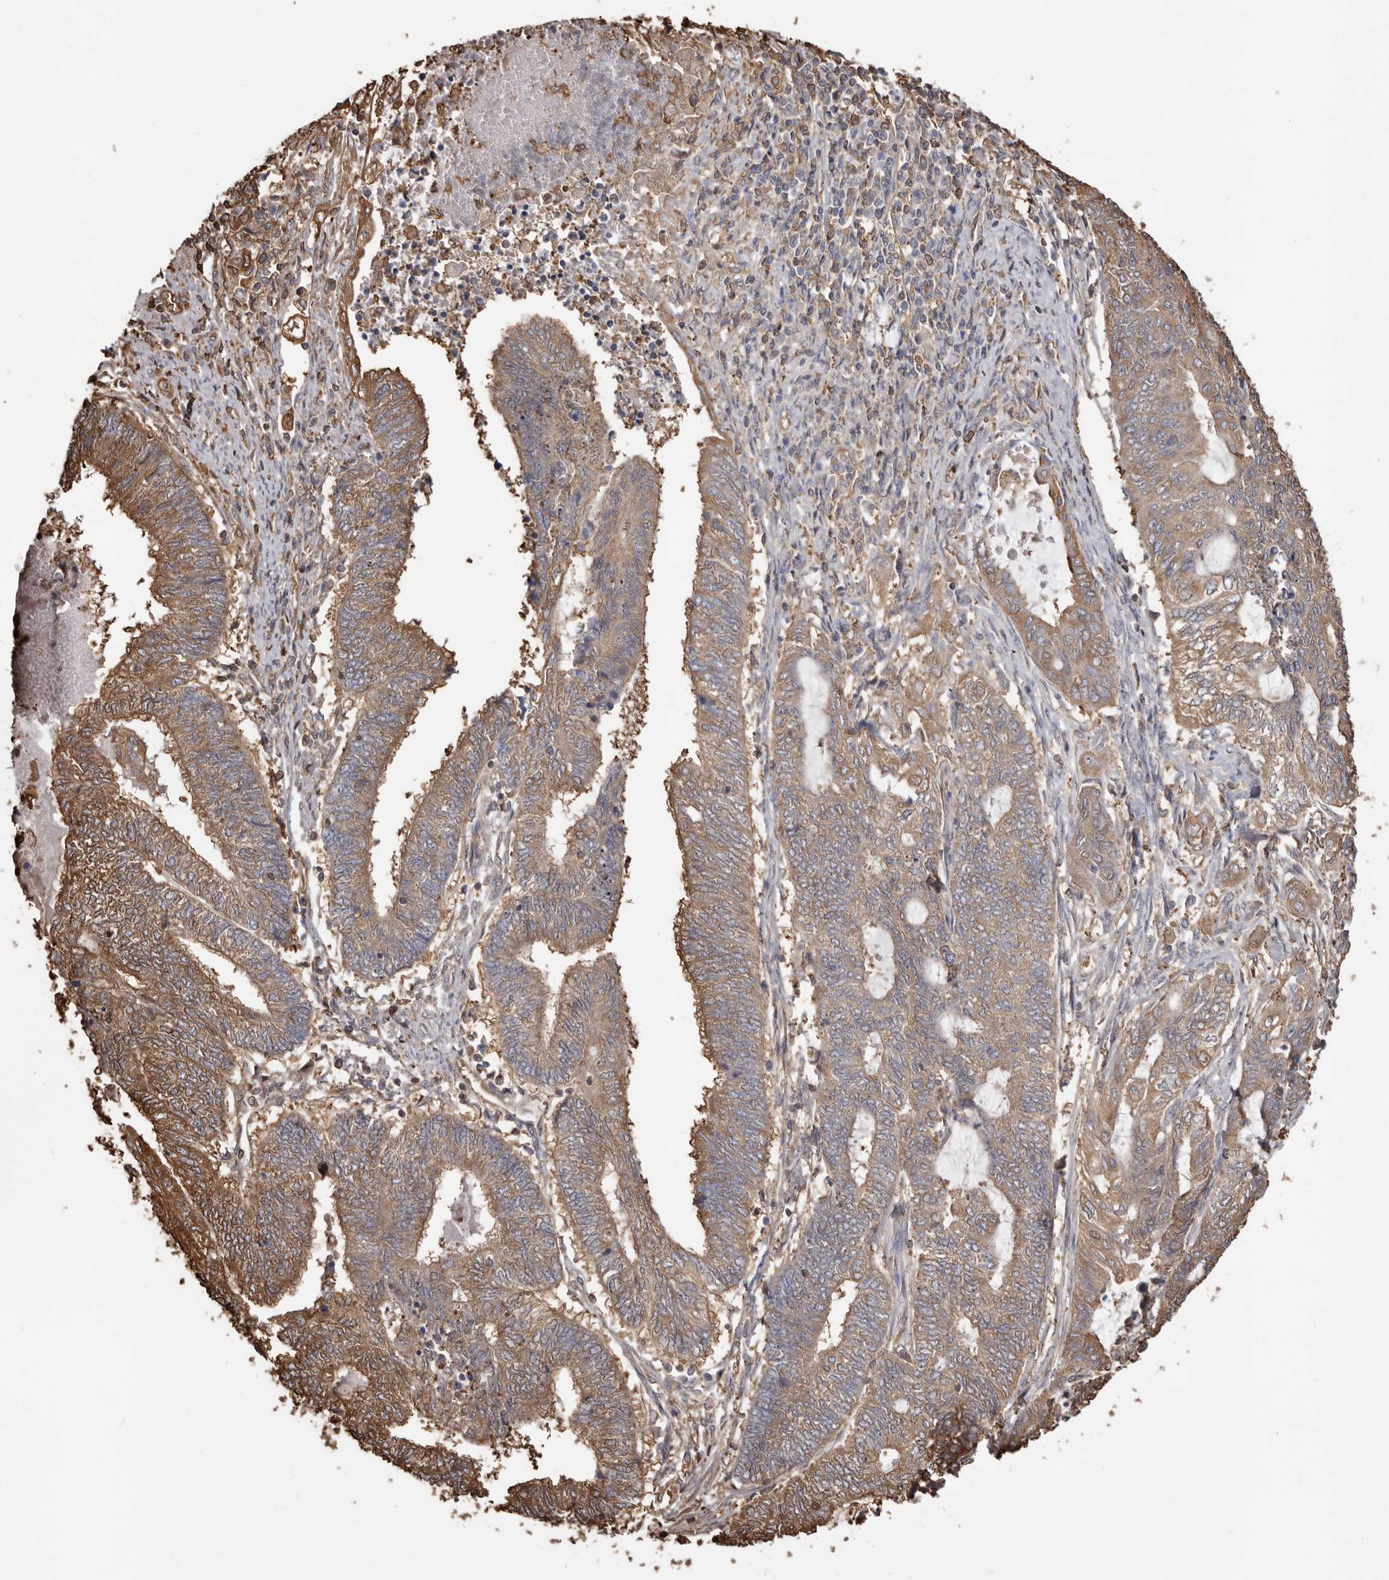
{"staining": {"intensity": "moderate", "quantity": "25%-75%", "location": "cytoplasmic/membranous"}, "tissue": "endometrial cancer", "cell_type": "Tumor cells", "image_type": "cancer", "snomed": [{"axis": "morphology", "description": "Adenocarcinoma, NOS"}, {"axis": "topography", "description": "Uterus"}, {"axis": "topography", "description": "Endometrium"}], "caption": "Immunohistochemistry of endometrial cancer shows medium levels of moderate cytoplasmic/membranous expression in about 25%-75% of tumor cells.", "gene": "PKM", "patient": {"sex": "female", "age": 70}}